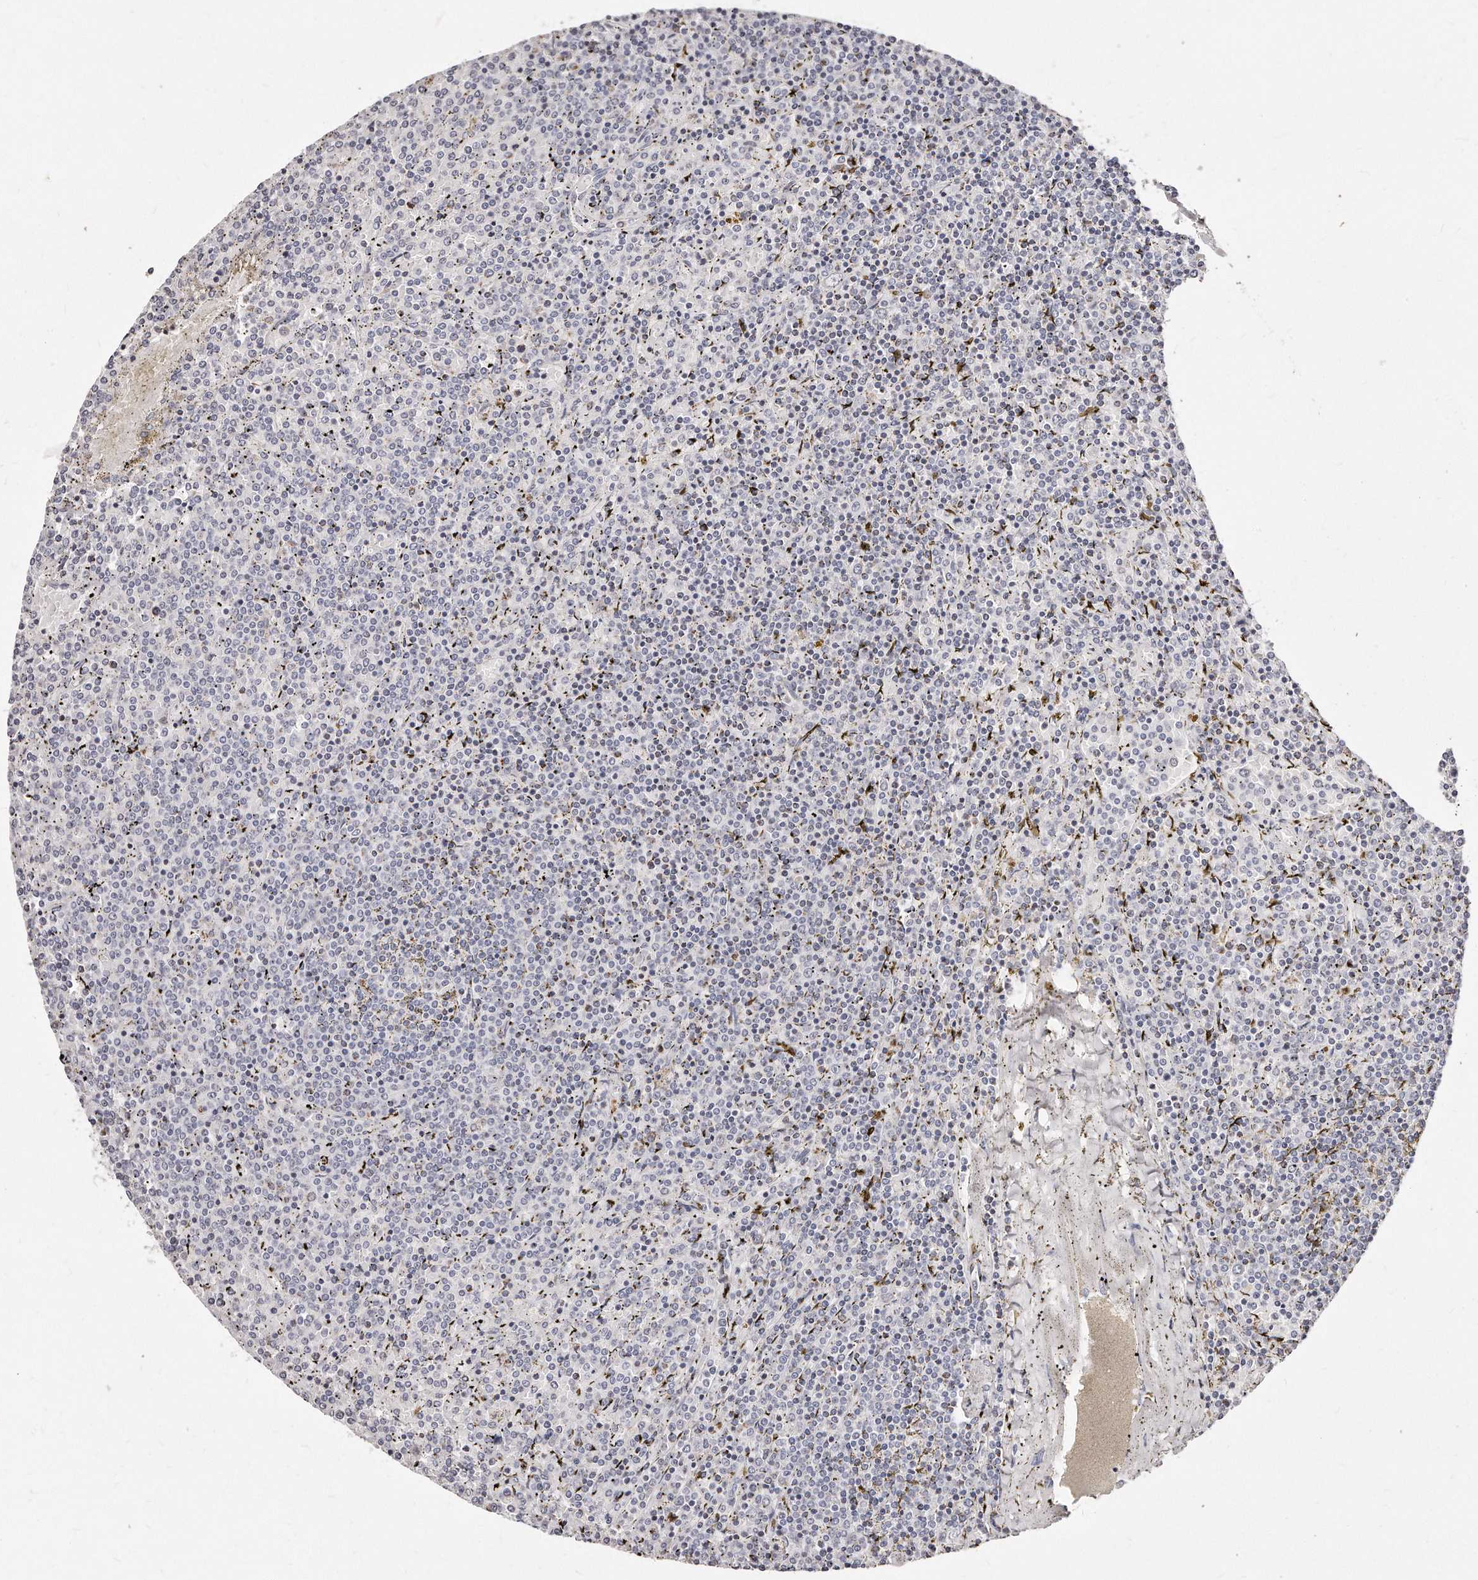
{"staining": {"intensity": "negative", "quantity": "none", "location": "none"}, "tissue": "lymphoma", "cell_type": "Tumor cells", "image_type": "cancer", "snomed": [{"axis": "morphology", "description": "Malignant lymphoma, non-Hodgkin's type, Low grade"}, {"axis": "topography", "description": "Spleen"}], "caption": "Tumor cells are negative for brown protein staining in lymphoma.", "gene": "RTKN", "patient": {"sex": "female", "age": 19}}